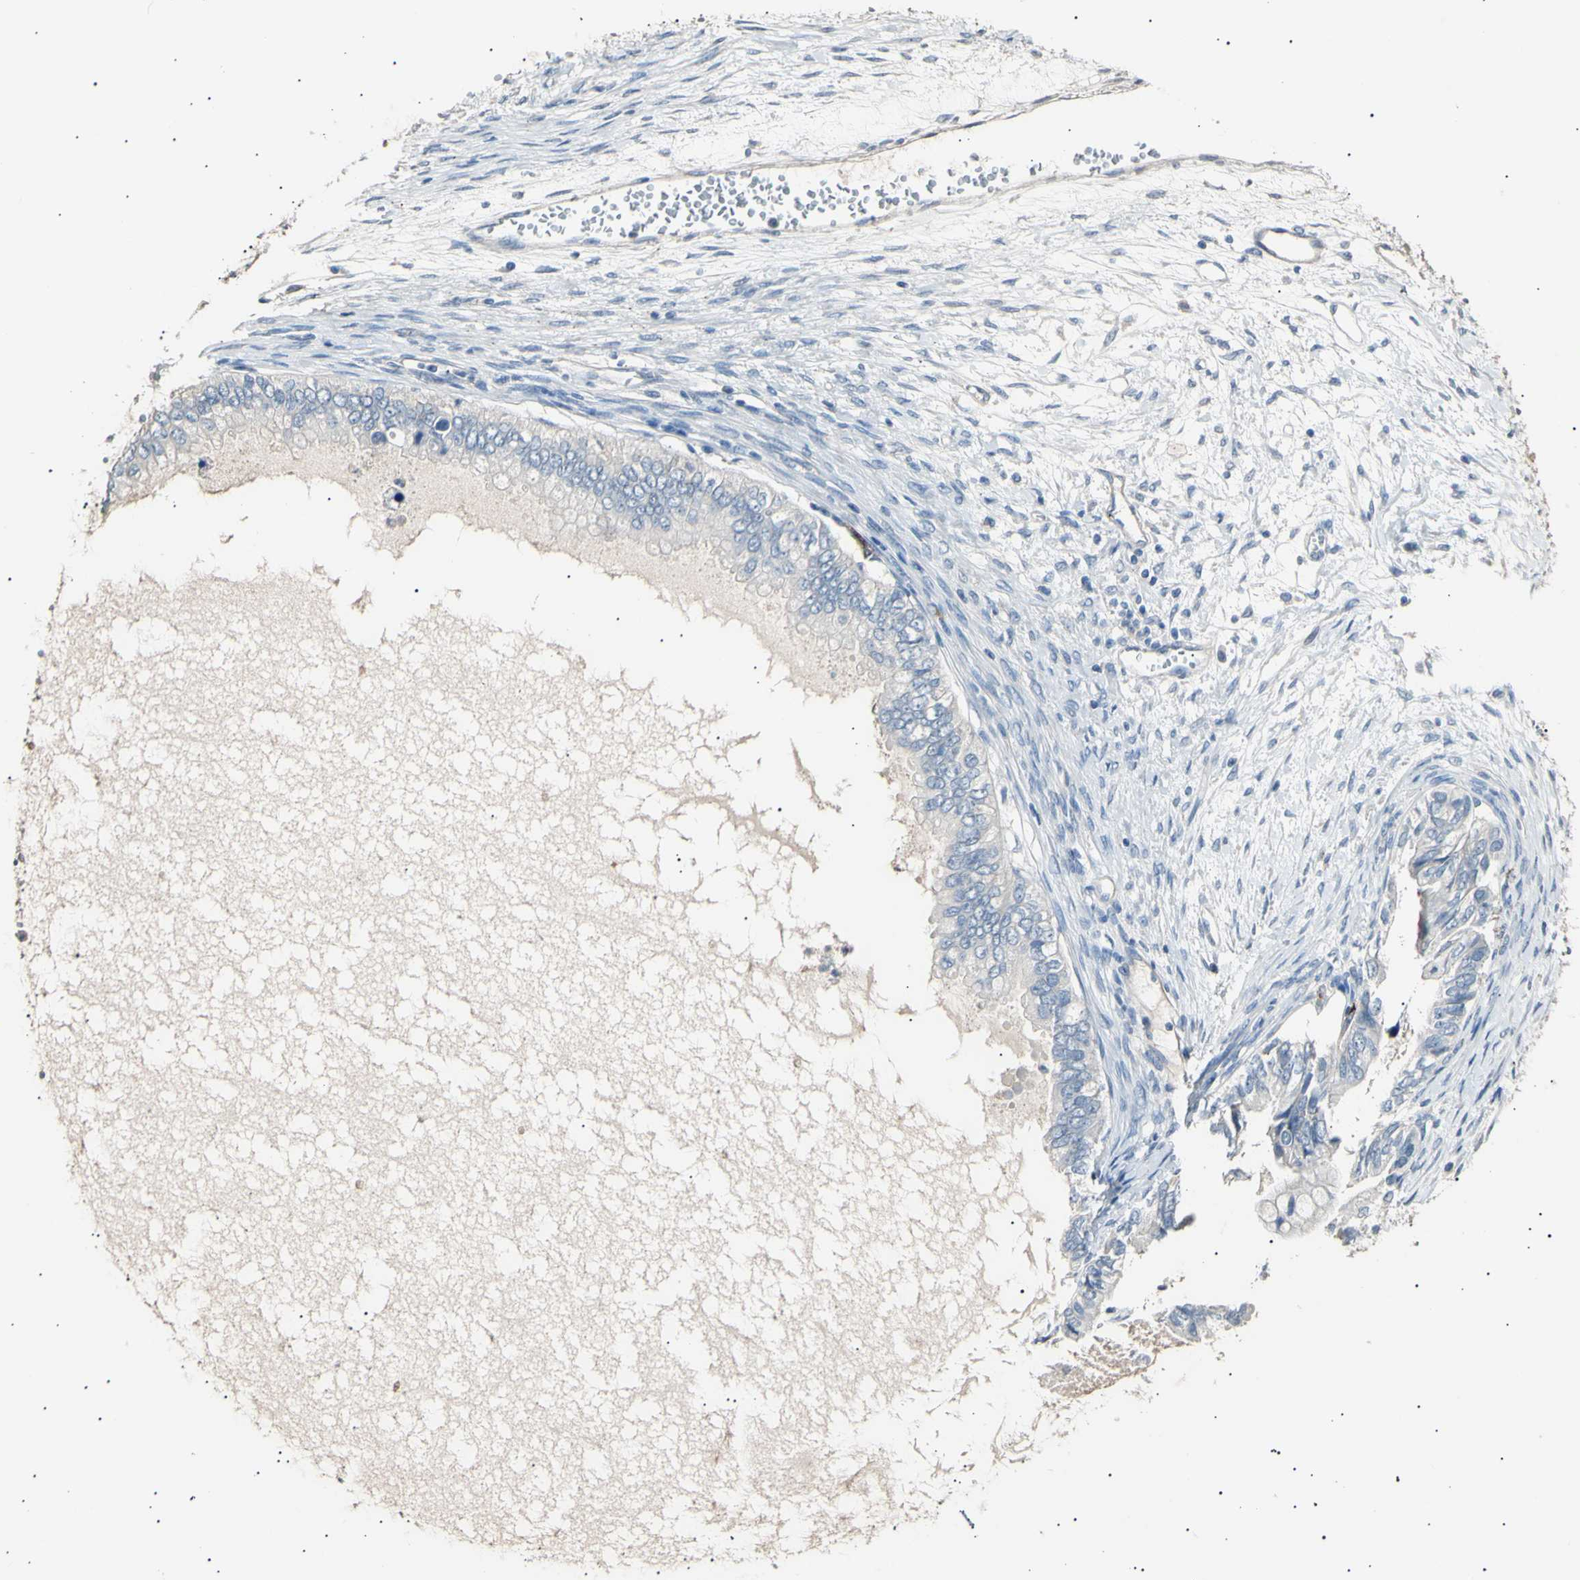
{"staining": {"intensity": "negative", "quantity": "none", "location": "none"}, "tissue": "ovarian cancer", "cell_type": "Tumor cells", "image_type": "cancer", "snomed": [{"axis": "morphology", "description": "Cystadenocarcinoma, mucinous, NOS"}, {"axis": "topography", "description": "Ovary"}], "caption": "DAB (3,3'-diaminobenzidine) immunohistochemical staining of ovarian cancer (mucinous cystadenocarcinoma) shows no significant staining in tumor cells.", "gene": "LDLR", "patient": {"sex": "female", "age": 80}}